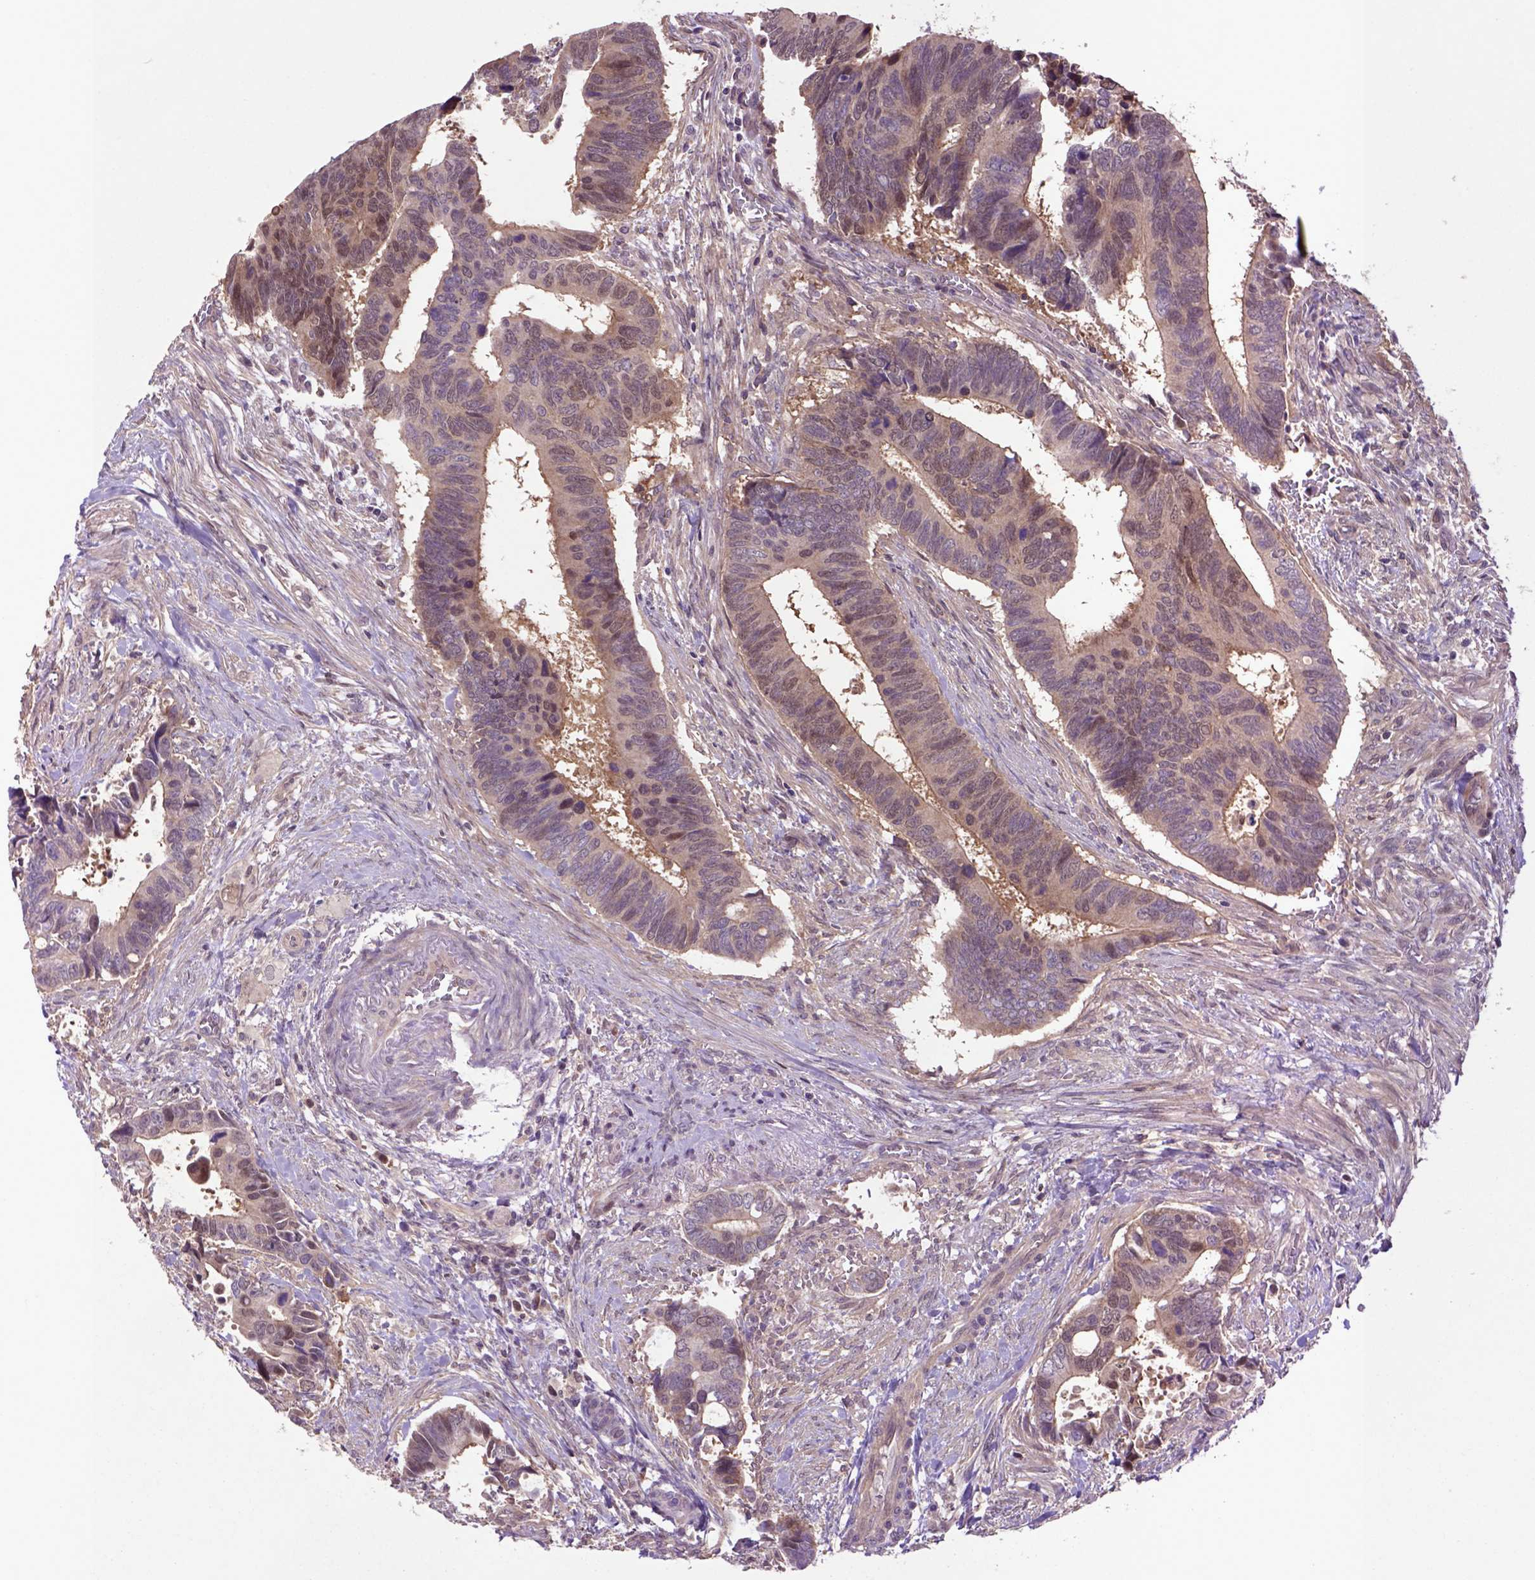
{"staining": {"intensity": "moderate", "quantity": "<25%", "location": "cytoplasmic/membranous,nuclear"}, "tissue": "colorectal cancer", "cell_type": "Tumor cells", "image_type": "cancer", "snomed": [{"axis": "morphology", "description": "Adenocarcinoma, NOS"}, {"axis": "topography", "description": "Colon"}], "caption": "This histopathology image reveals immunohistochemistry staining of colorectal adenocarcinoma, with low moderate cytoplasmic/membranous and nuclear staining in approximately <25% of tumor cells.", "gene": "HSPBP1", "patient": {"sex": "male", "age": 49}}